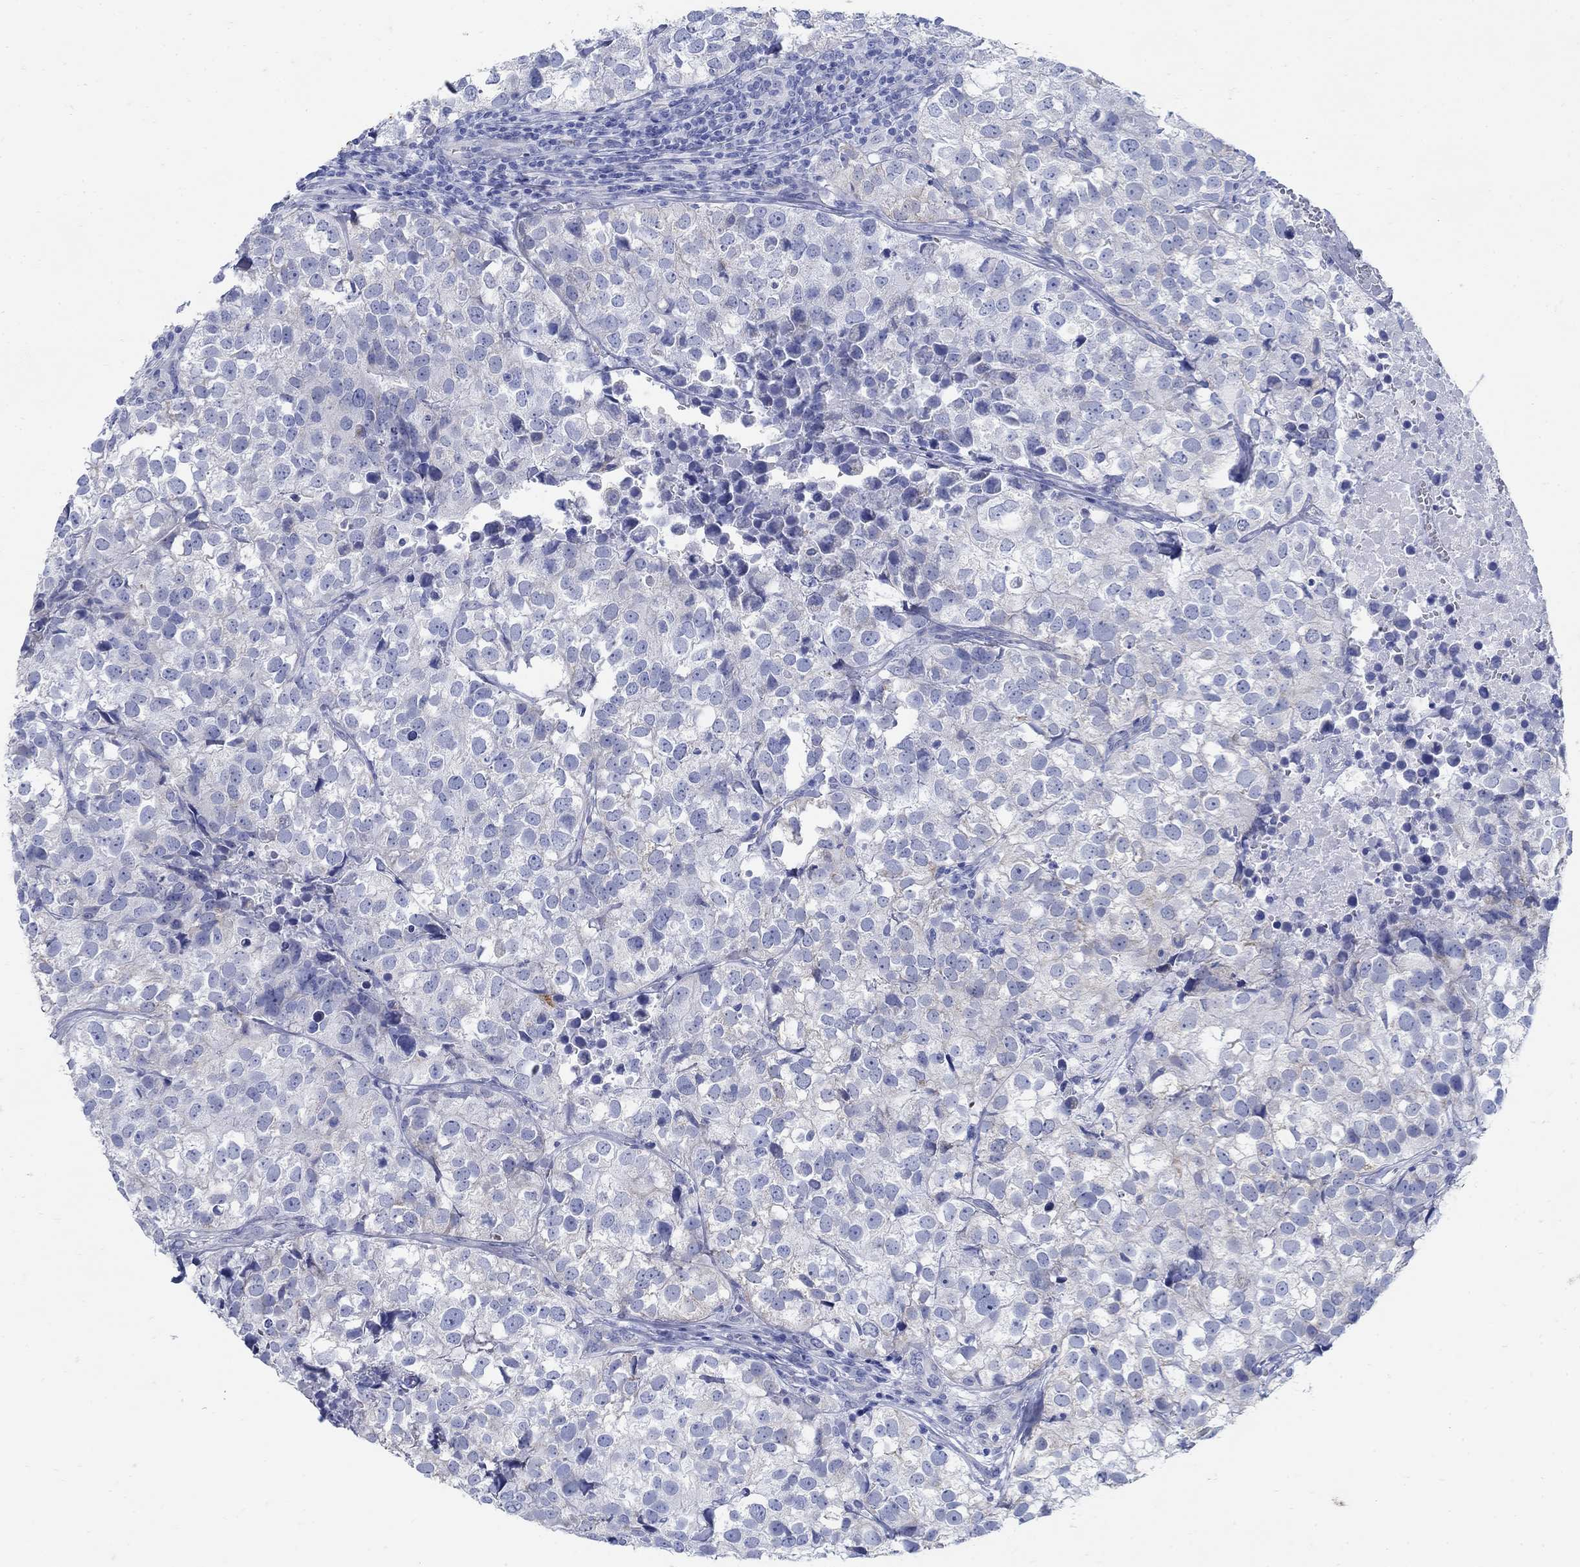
{"staining": {"intensity": "negative", "quantity": "none", "location": "none"}, "tissue": "breast cancer", "cell_type": "Tumor cells", "image_type": "cancer", "snomed": [{"axis": "morphology", "description": "Duct carcinoma"}, {"axis": "topography", "description": "Breast"}], "caption": "The histopathology image exhibits no staining of tumor cells in breast infiltrating ductal carcinoma.", "gene": "ZDHHC14", "patient": {"sex": "female", "age": 30}}